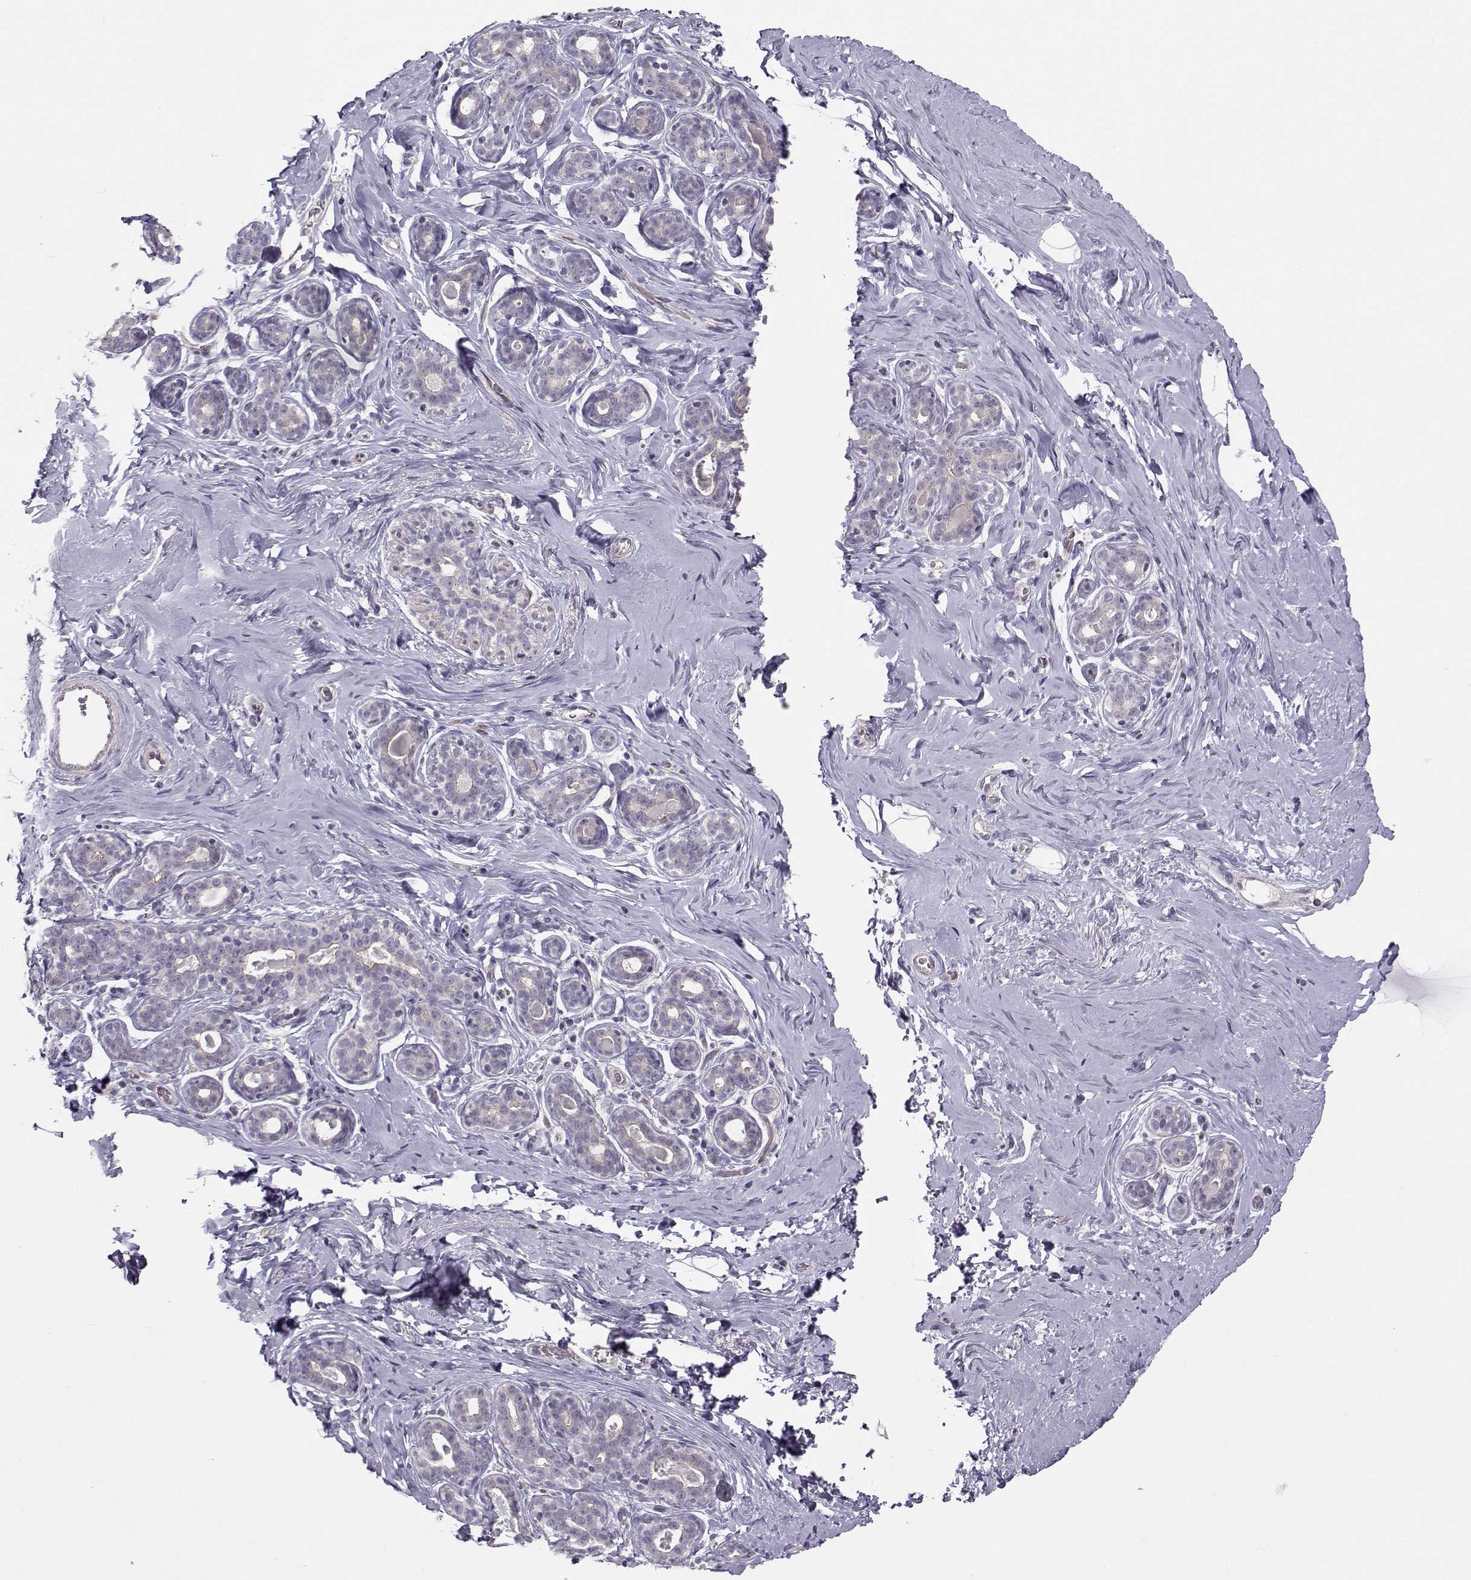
{"staining": {"intensity": "negative", "quantity": "none", "location": "none"}, "tissue": "breast", "cell_type": "Adipocytes", "image_type": "normal", "snomed": [{"axis": "morphology", "description": "Normal tissue, NOS"}, {"axis": "topography", "description": "Skin"}, {"axis": "topography", "description": "Breast"}], "caption": "Breast stained for a protein using immunohistochemistry shows no staining adipocytes.", "gene": "MAST1", "patient": {"sex": "female", "age": 43}}